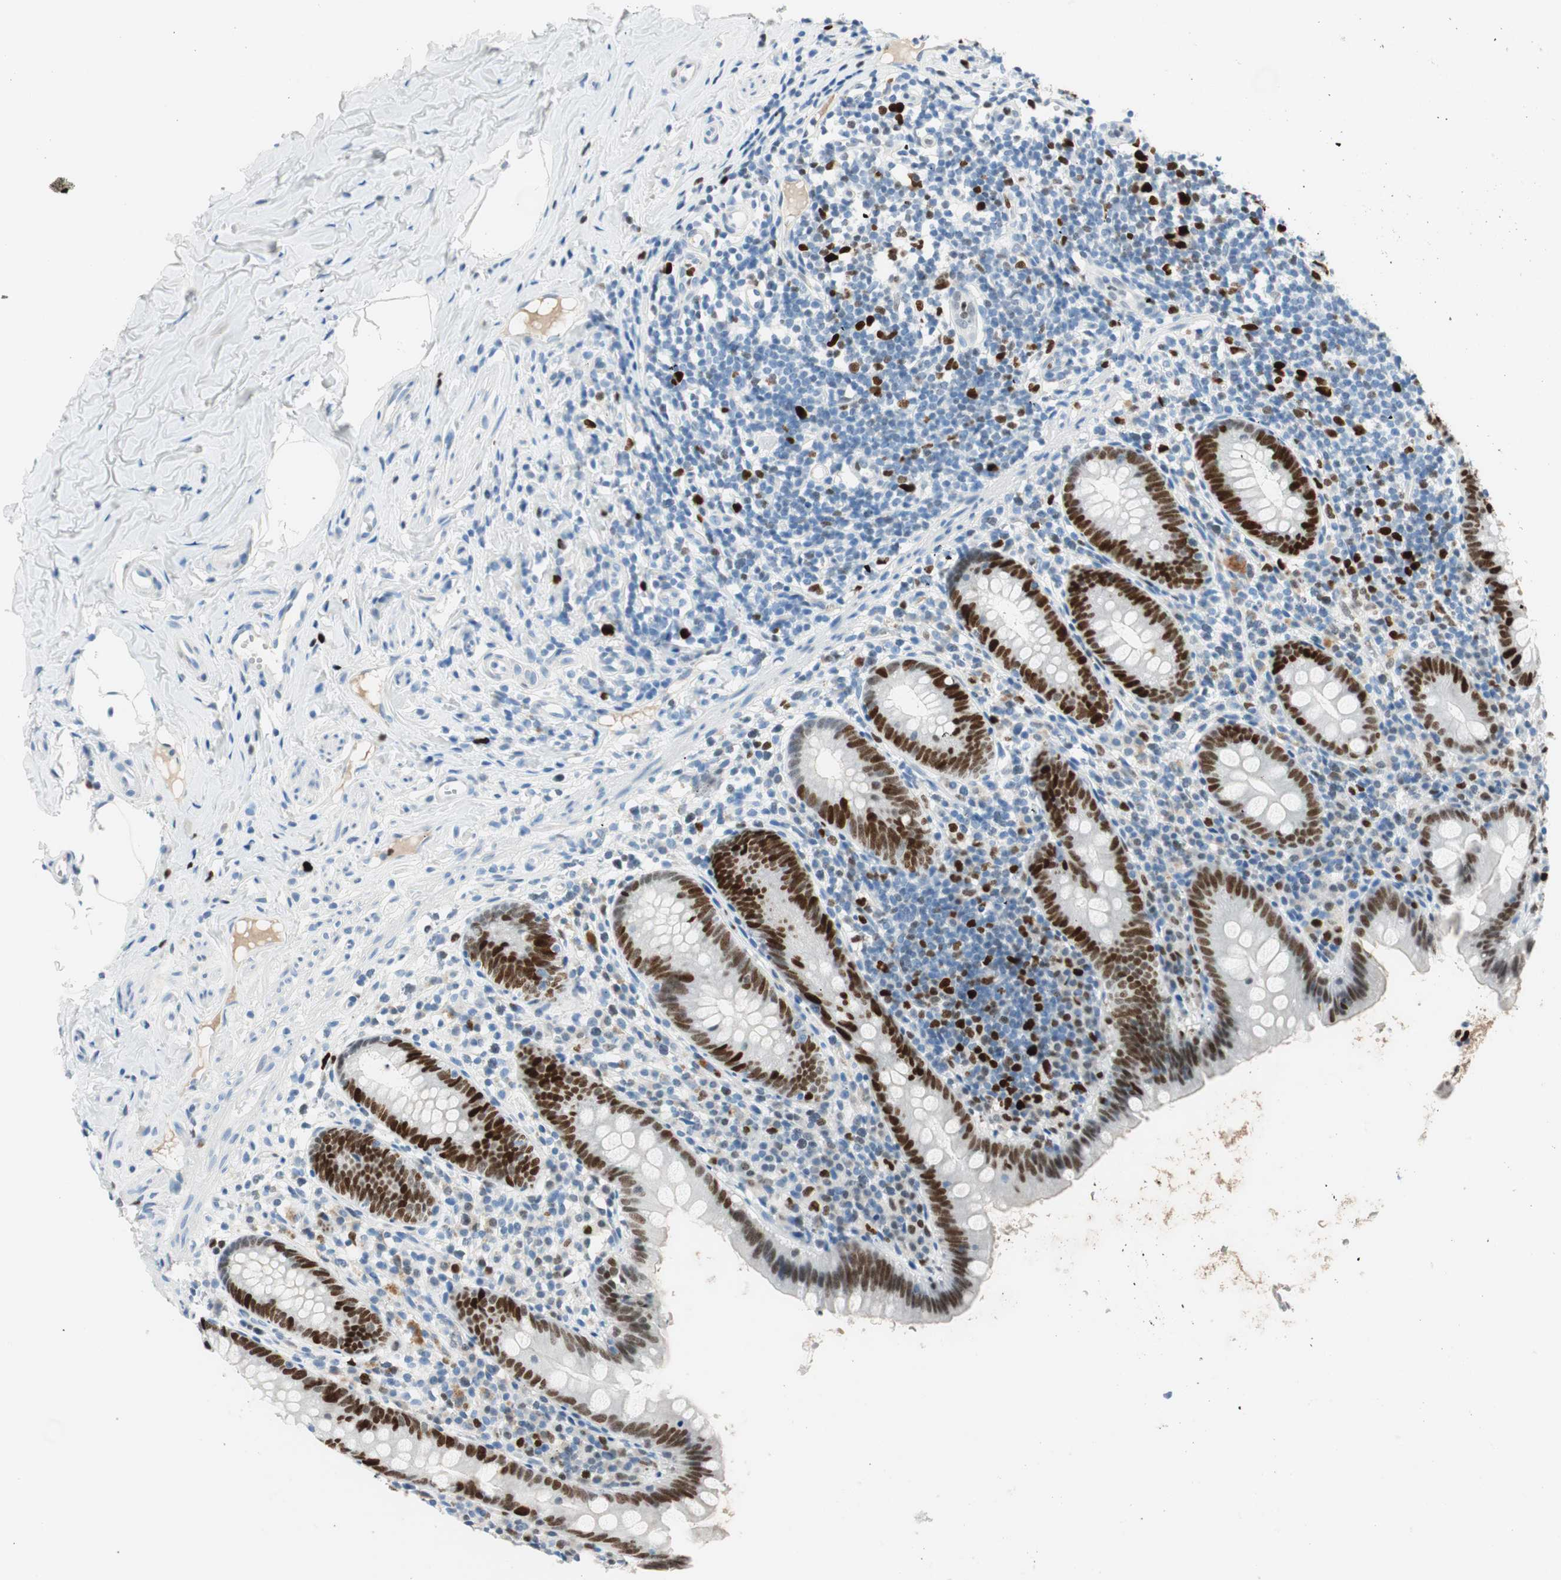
{"staining": {"intensity": "moderate", "quantity": ">75%", "location": "nuclear"}, "tissue": "appendix", "cell_type": "Glandular cells", "image_type": "normal", "snomed": [{"axis": "morphology", "description": "Normal tissue, NOS"}, {"axis": "topography", "description": "Appendix"}], "caption": "Immunohistochemistry (DAB) staining of benign appendix reveals moderate nuclear protein positivity in about >75% of glandular cells.", "gene": "EZH2", "patient": {"sex": "male", "age": 52}}